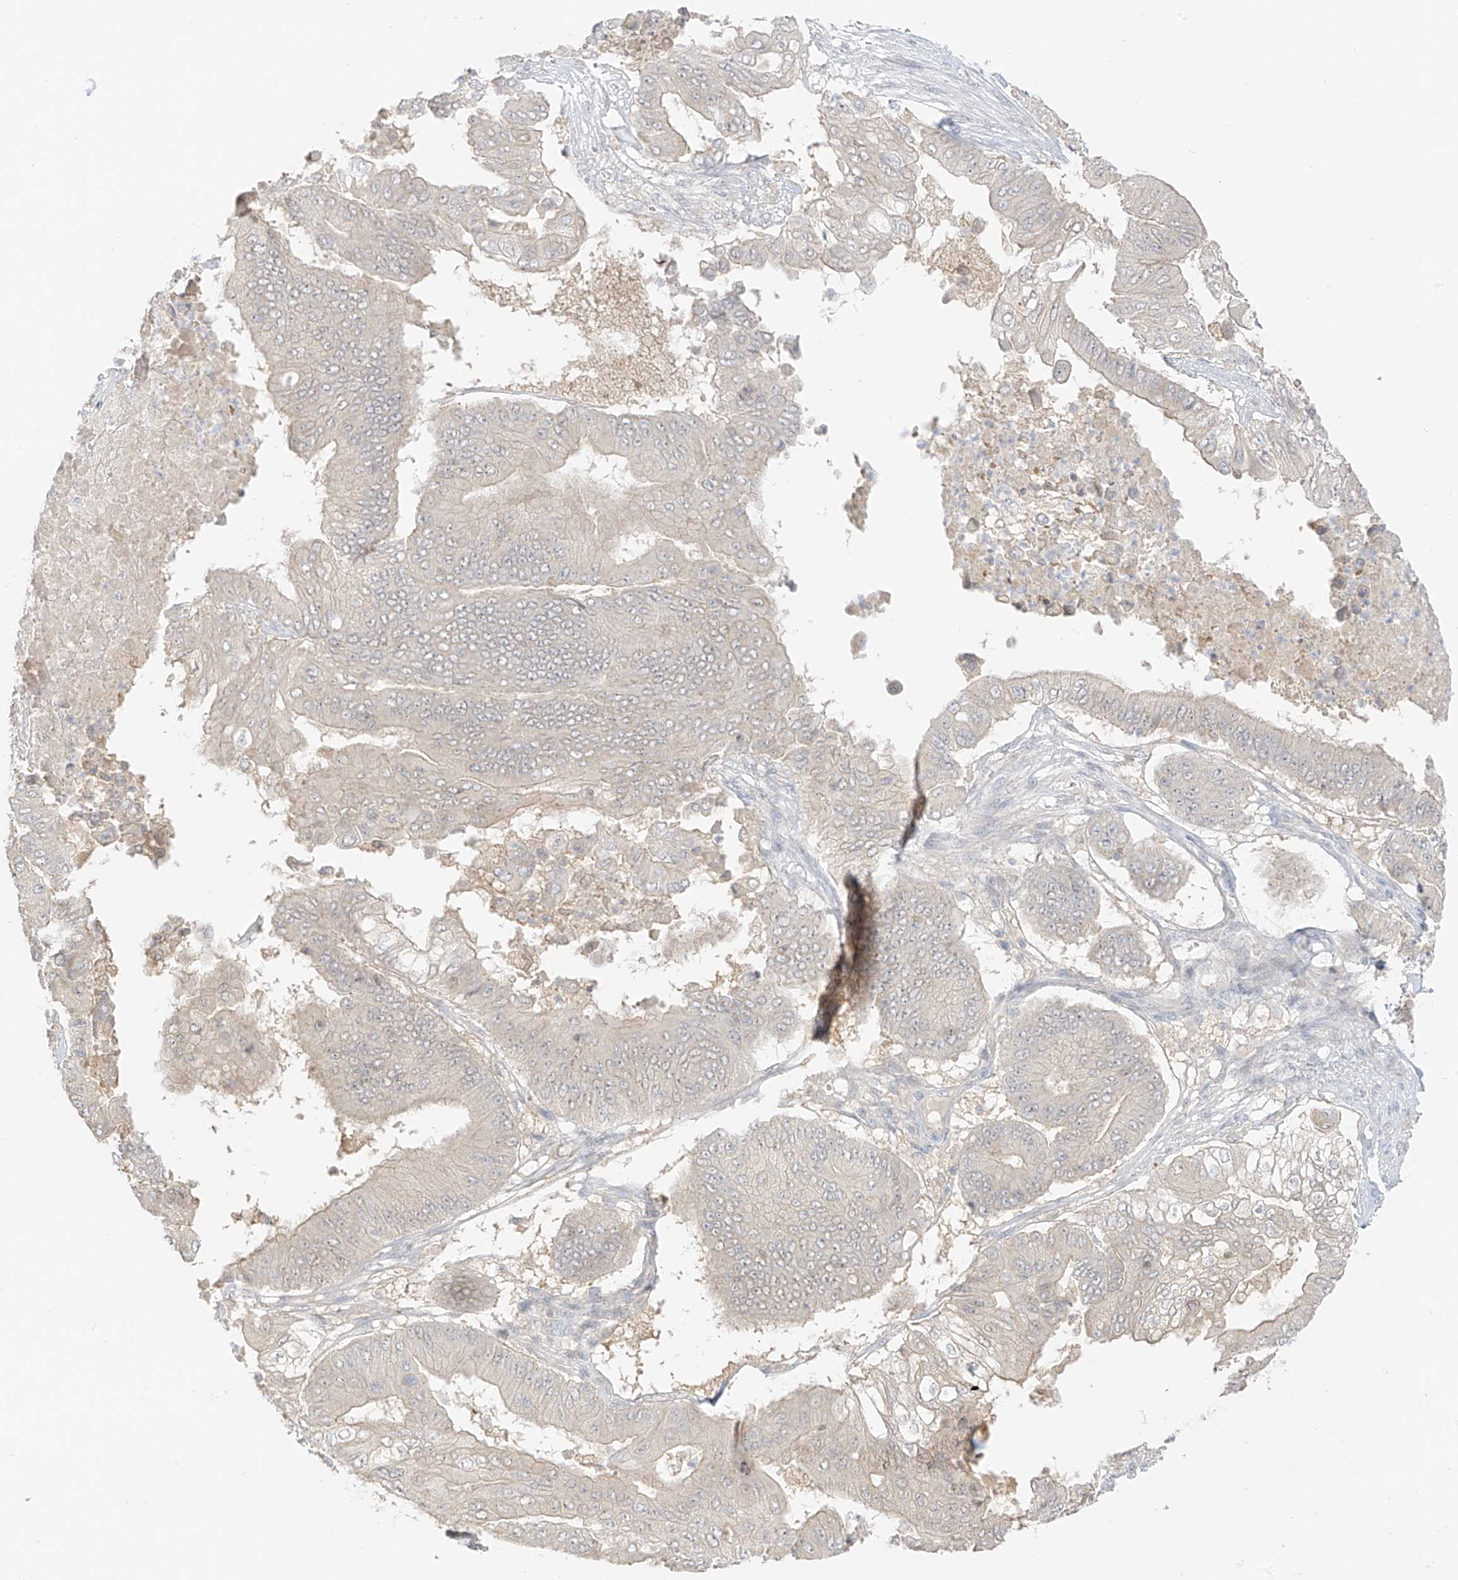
{"staining": {"intensity": "negative", "quantity": "none", "location": "none"}, "tissue": "pancreatic cancer", "cell_type": "Tumor cells", "image_type": "cancer", "snomed": [{"axis": "morphology", "description": "Adenocarcinoma, NOS"}, {"axis": "topography", "description": "Pancreas"}], "caption": "A high-resolution image shows immunohistochemistry (IHC) staining of pancreatic adenocarcinoma, which reveals no significant staining in tumor cells.", "gene": "LIPT1", "patient": {"sex": "female", "age": 77}}